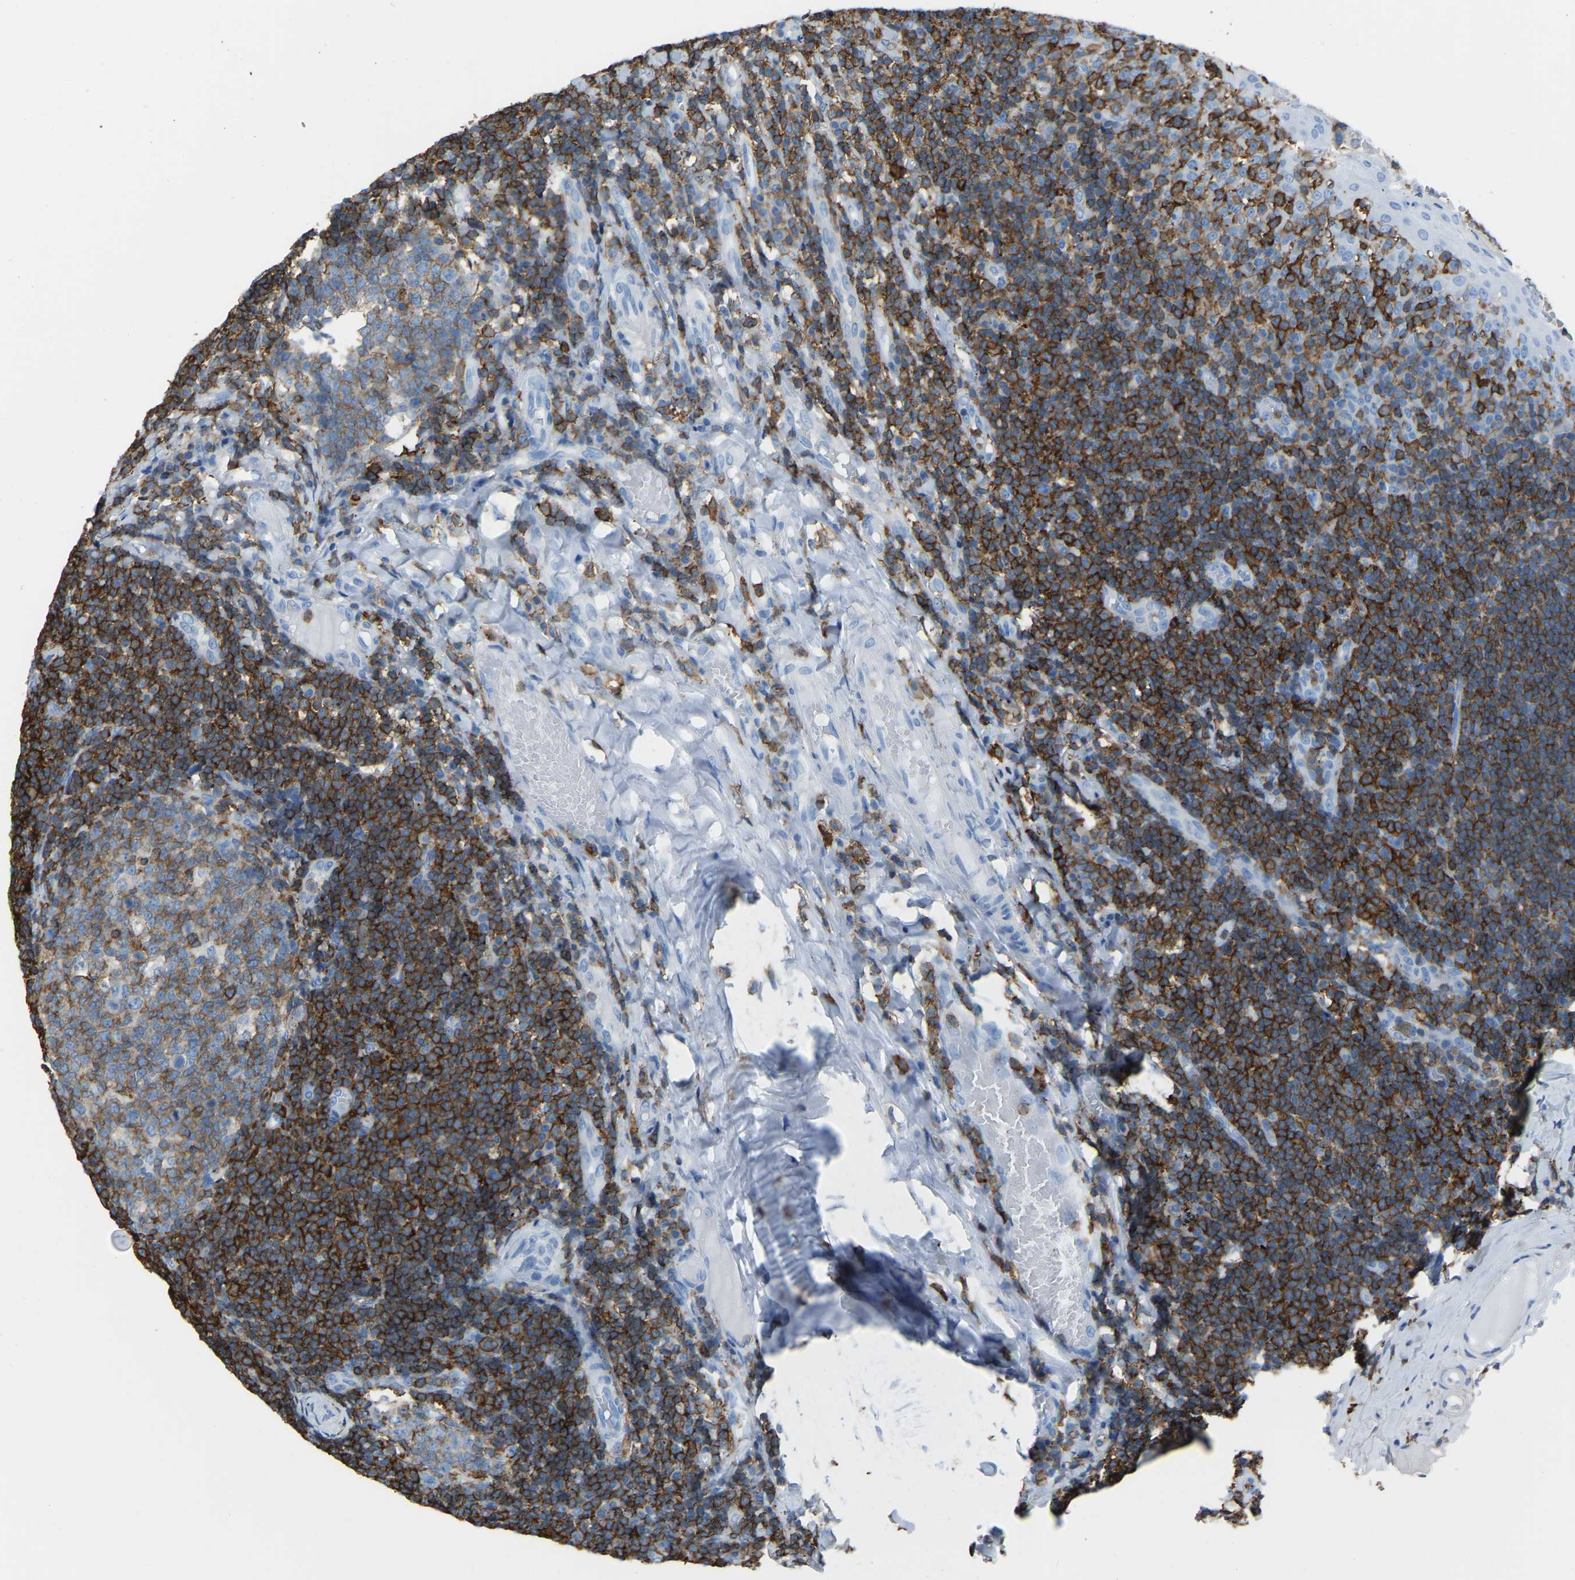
{"staining": {"intensity": "moderate", "quantity": ">75%", "location": "cytoplasmic/membranous"}, "tissue": "tonsil", "cell_type": "Germinal center cells", "image_type": "normal", "snomed": [{"axis": "morphology", "description": "Normal tissue, NOS"}, {"axis": "topography", "description": "Tonsil"}], "caption": "Immunohistochemistry of unremarkable human tonsil displays medium levels of moderate cytoplasmic/membranous positivity in about >75% of germinal center cells. The staining was performed using DAB (3,3'-diaminobenzidine), with brown indicating positive protein expression. Nuclei are stained blue with hematoxylin.", "gene": "LSP1", "patient": {"sex": "female", "age": 19}}